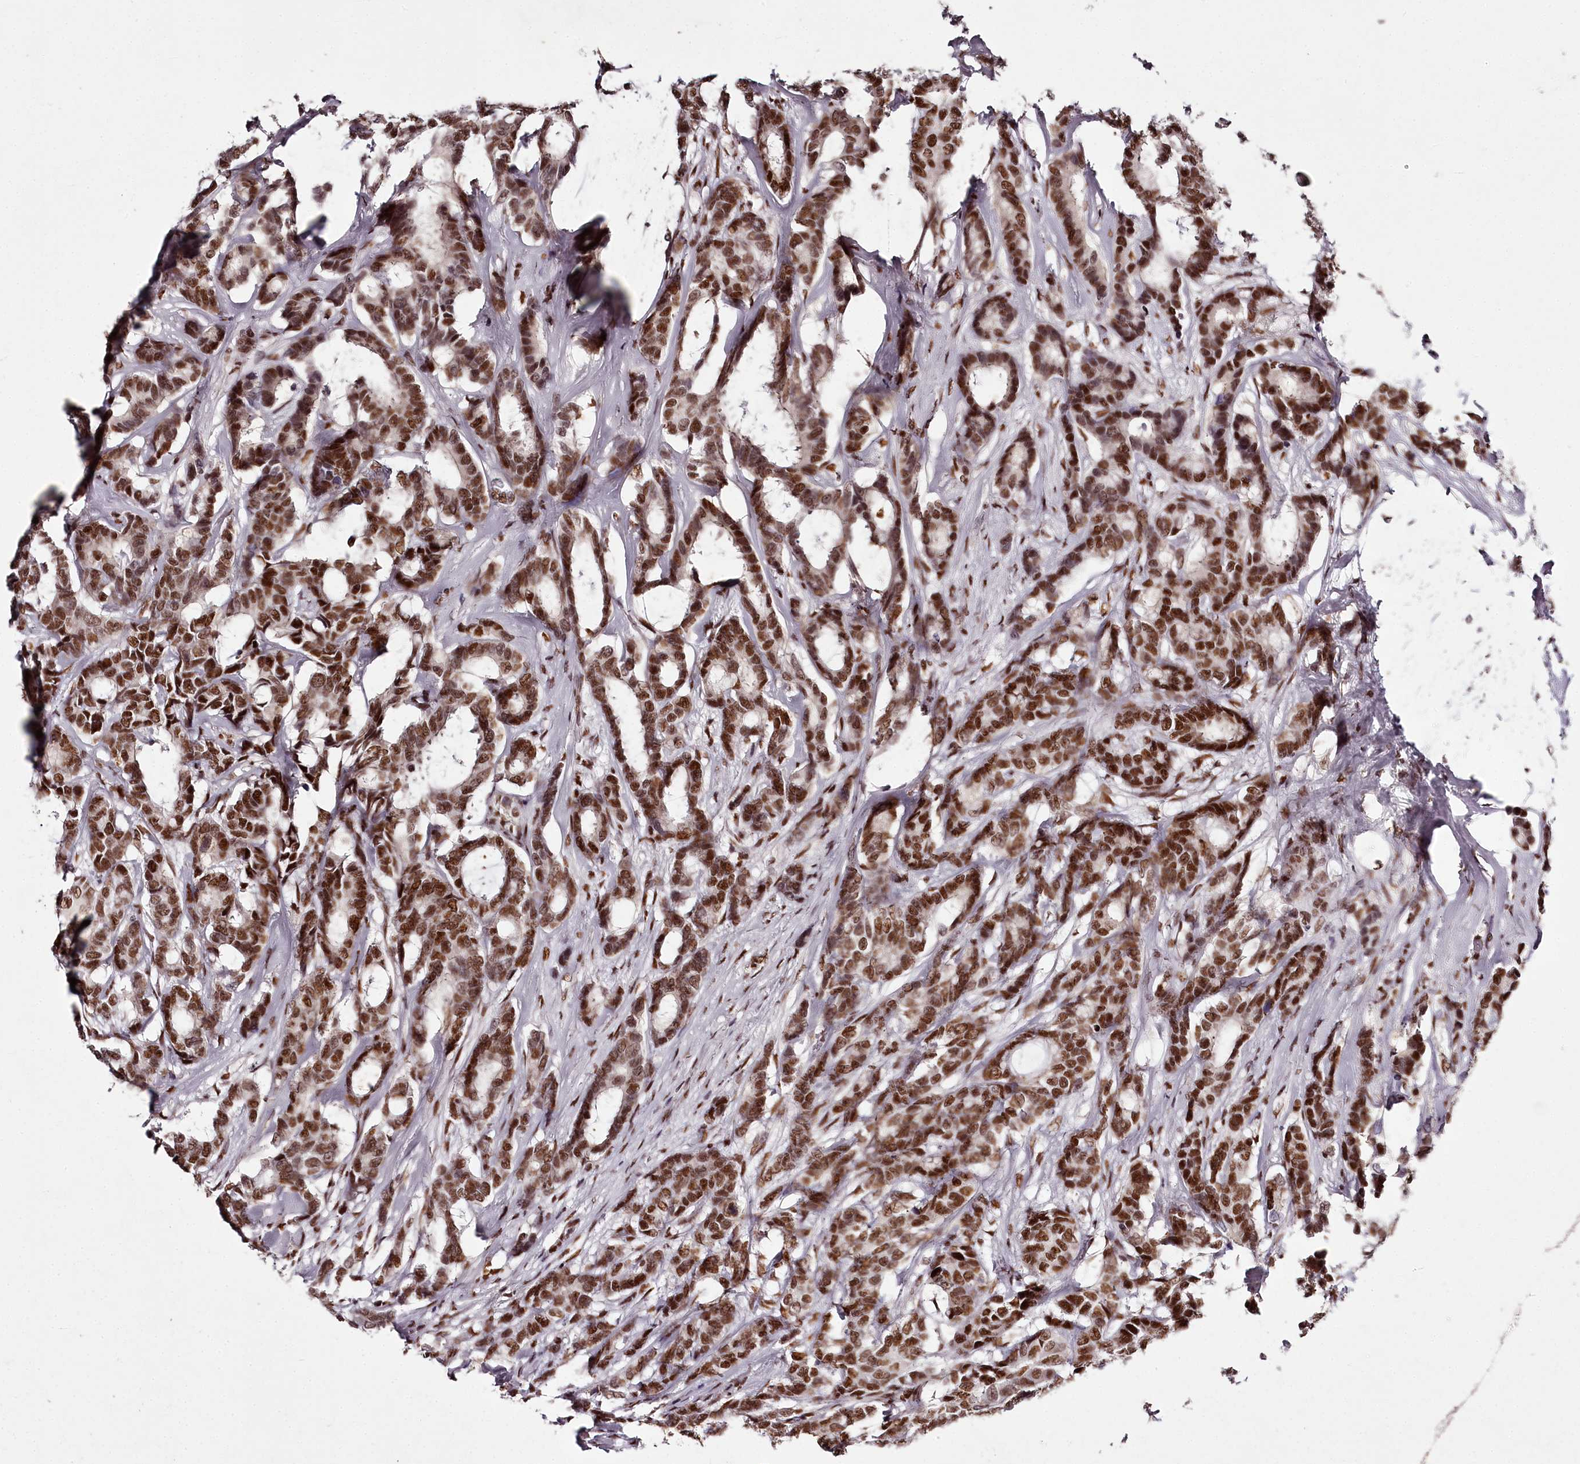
{"staining": {"intensity": "moderate", "quantity": ">75%", "location": "nuclear"}, "tissue": "breast cancer", "cell_type": "Tumor cells", "image_type": "cancer", "snomed": [{"axis": "morphology", "description": "Duct carcinoma"}, {"axis": "topography", "description": "Breast"}], "caption": "A medium amount of moderate nuclear staining is seen in about >75% of tumor cells in infiltrating ductal carcinoma (breast) tissue. The protein is shown in brown color, while the nuclei are stained blue.", "gene": "PSPC1", "patient": {"sex": "female", "age": 87}}